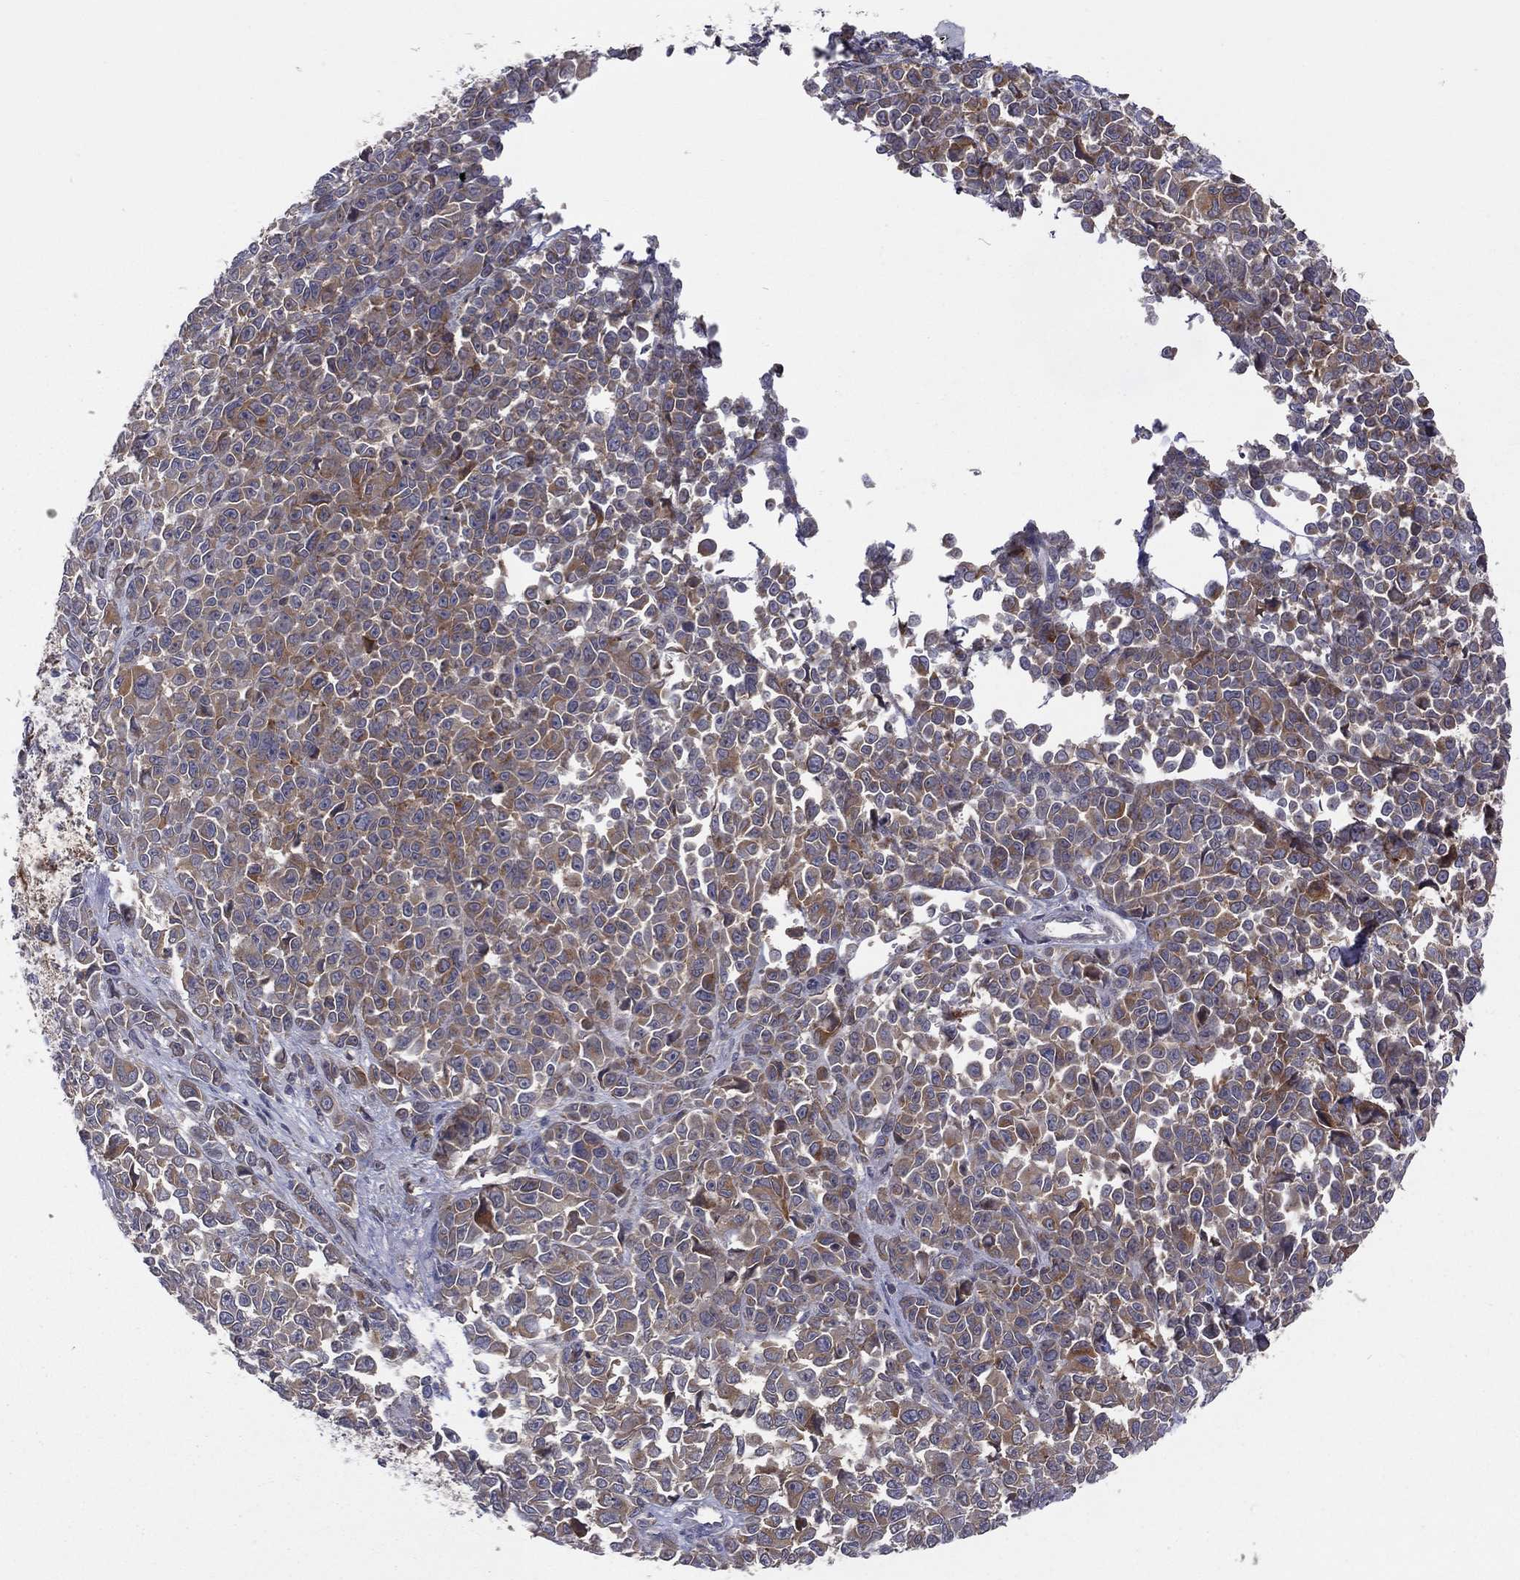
{"staining": {"intensity": "moderate", "quantity": "<25%", "location": "cytoplasmic/membranous"}, "tissue": "melanoma", "cell_type": "Tumor cells", "image_type": "cancer", "snomed": [{"axis": "morphology", "description": "Malignant melanoma, NOS"}, {"axis": "topography", "description": "Skin"}], "caption": "Melanoma was stained to show a protein in brown. There is low levels of moderate cytoplasmic/membranous positivity in about <25% of tumor cells.", "gene": "STARD3", "patient": {"sex": "female", "age": 95}}